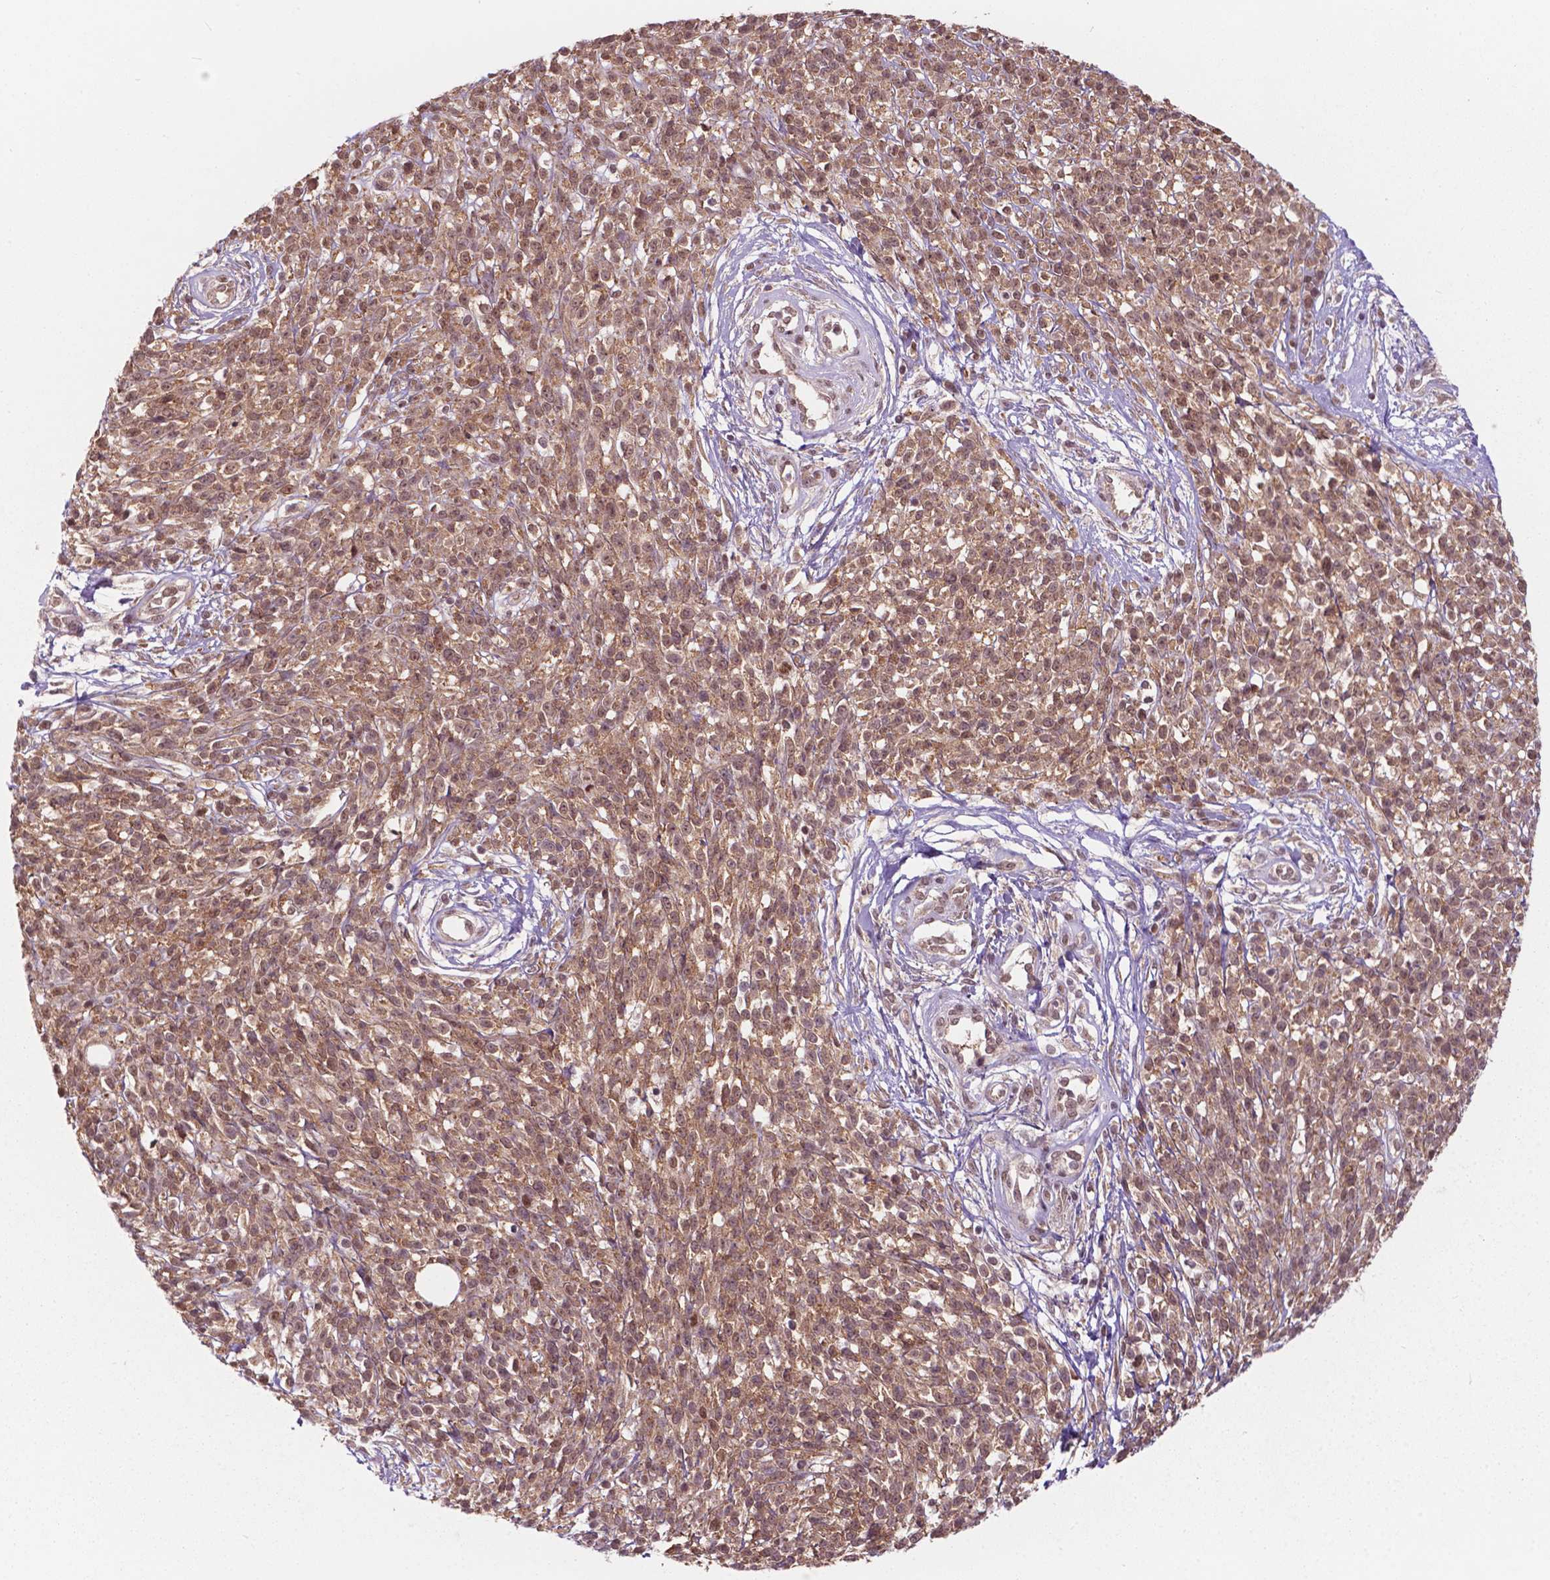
{"staining": {"intensity": "moderate", "quantity": ">75%", "location": "cytoplasmic/membranous,nuclear"}, "tissue": "melanoma", "cell_type": "Tumor cells", "image_type": "cancer", "snomed": [{"axis": "morphology", "description": "Malignant melanoma, NOS"}, {"axis": "topography", "description": "Skin"}, {"axis": "topography", "description": "Skin of trunk"}], "caption": "There is medium levels of moderate cytoplasmic/membranous and nuclear expression in tumor cells of melanoma, as demonstrated by immunohistochemical staining (brown color).", "gene": "NFAT5", "patient": {"sex": "male", "age": 74}}